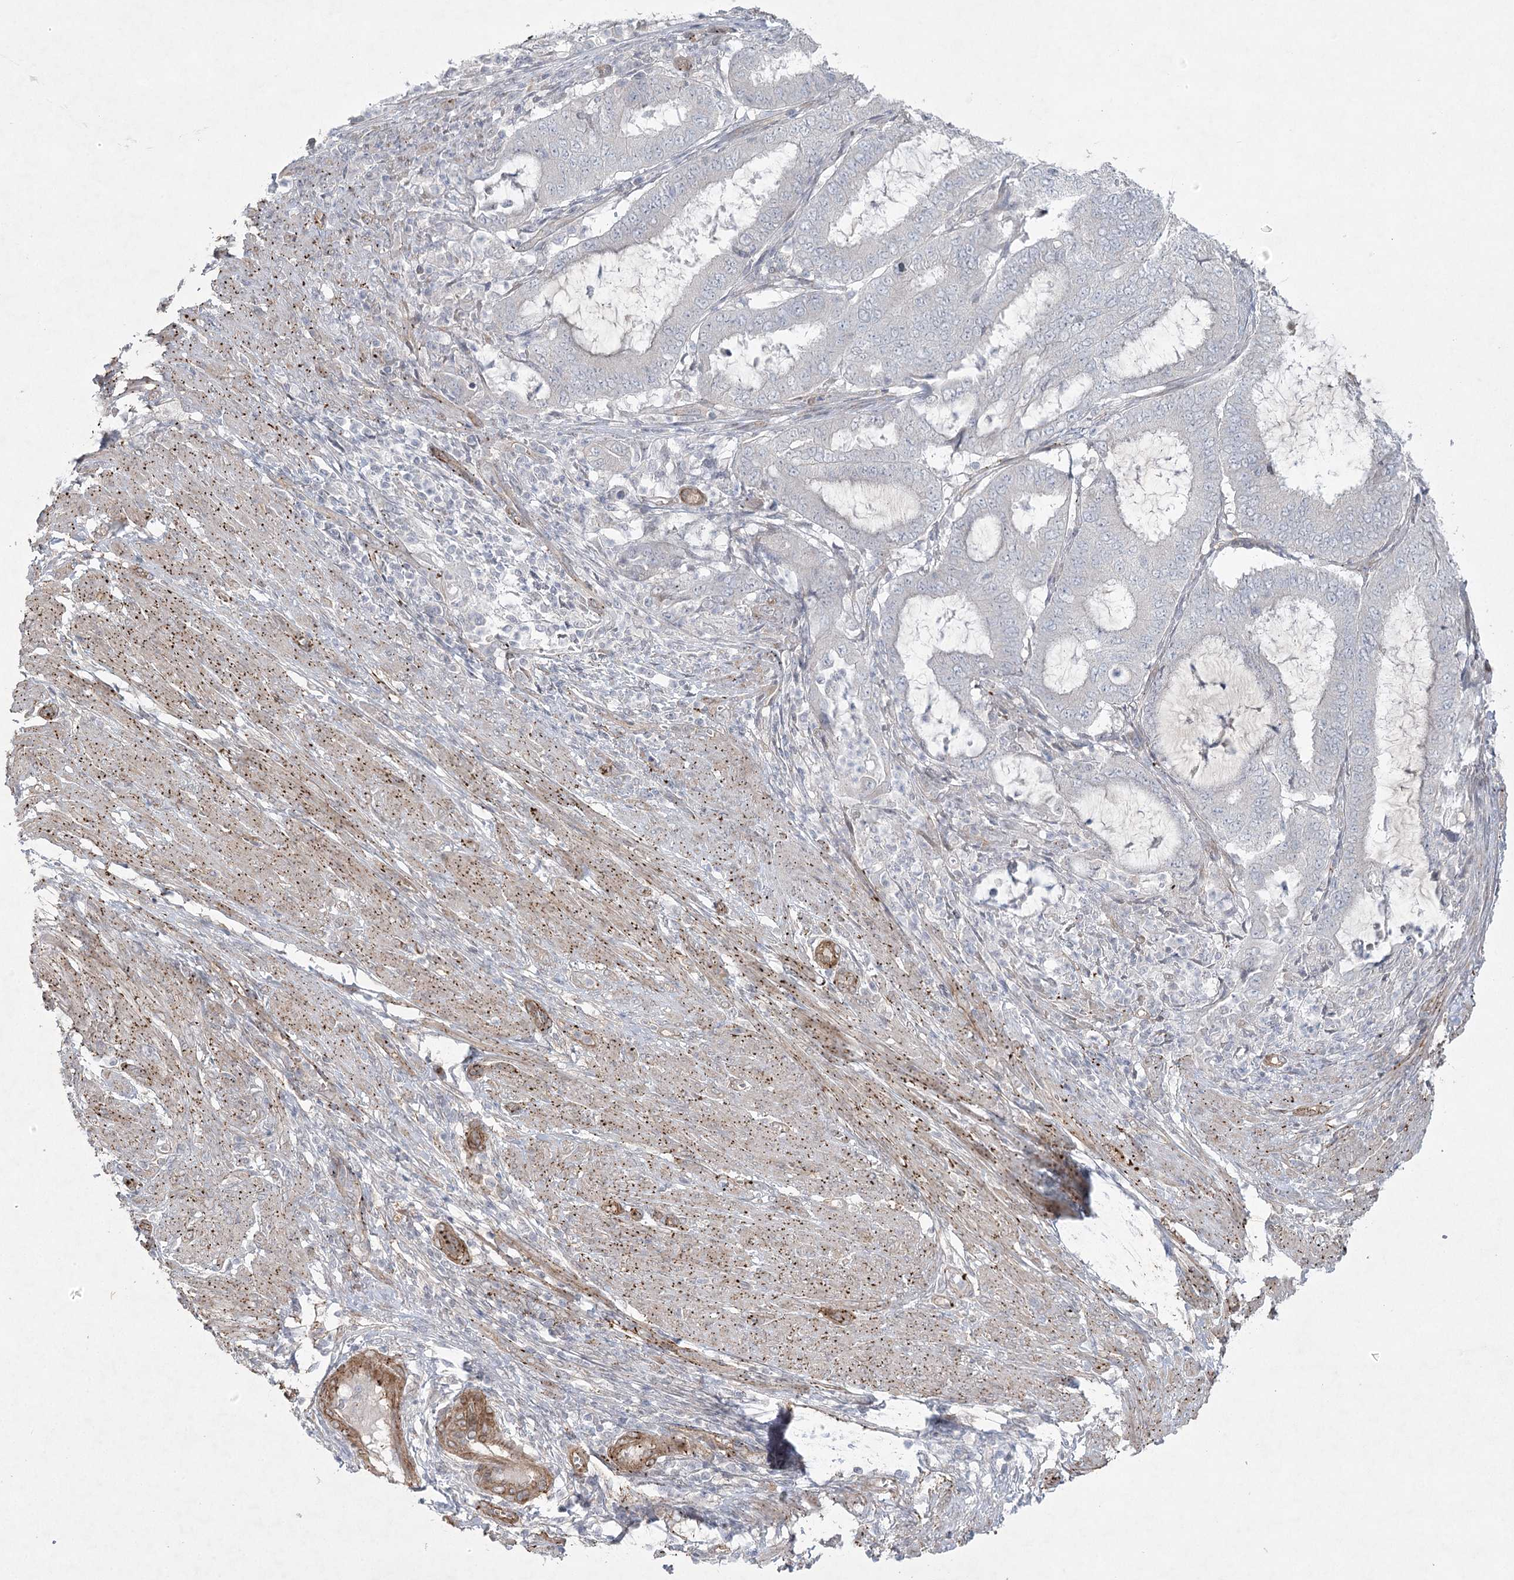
{"staining": {"intensity": "negative", "quantity": "none", "location": "none"}, "tissue": "endometrial cancer", "cell_type": "Tumor cells", "image_type": "cancer", "snomed": [{"axis": "morphology", "description": "Adenocarcinoma, NOS"}, {"axis": "topography", "description": "Endometrium"}], "caption": "High magnification brightfield microscopy of endometrial cancer (adenocarcinoma) stained with DAB (brown) and counterstained with hematoxylin (blue): tumor cells show no significant staining.", "gene": "AMTN", "patient": {"sex": "female", "age": 51}}